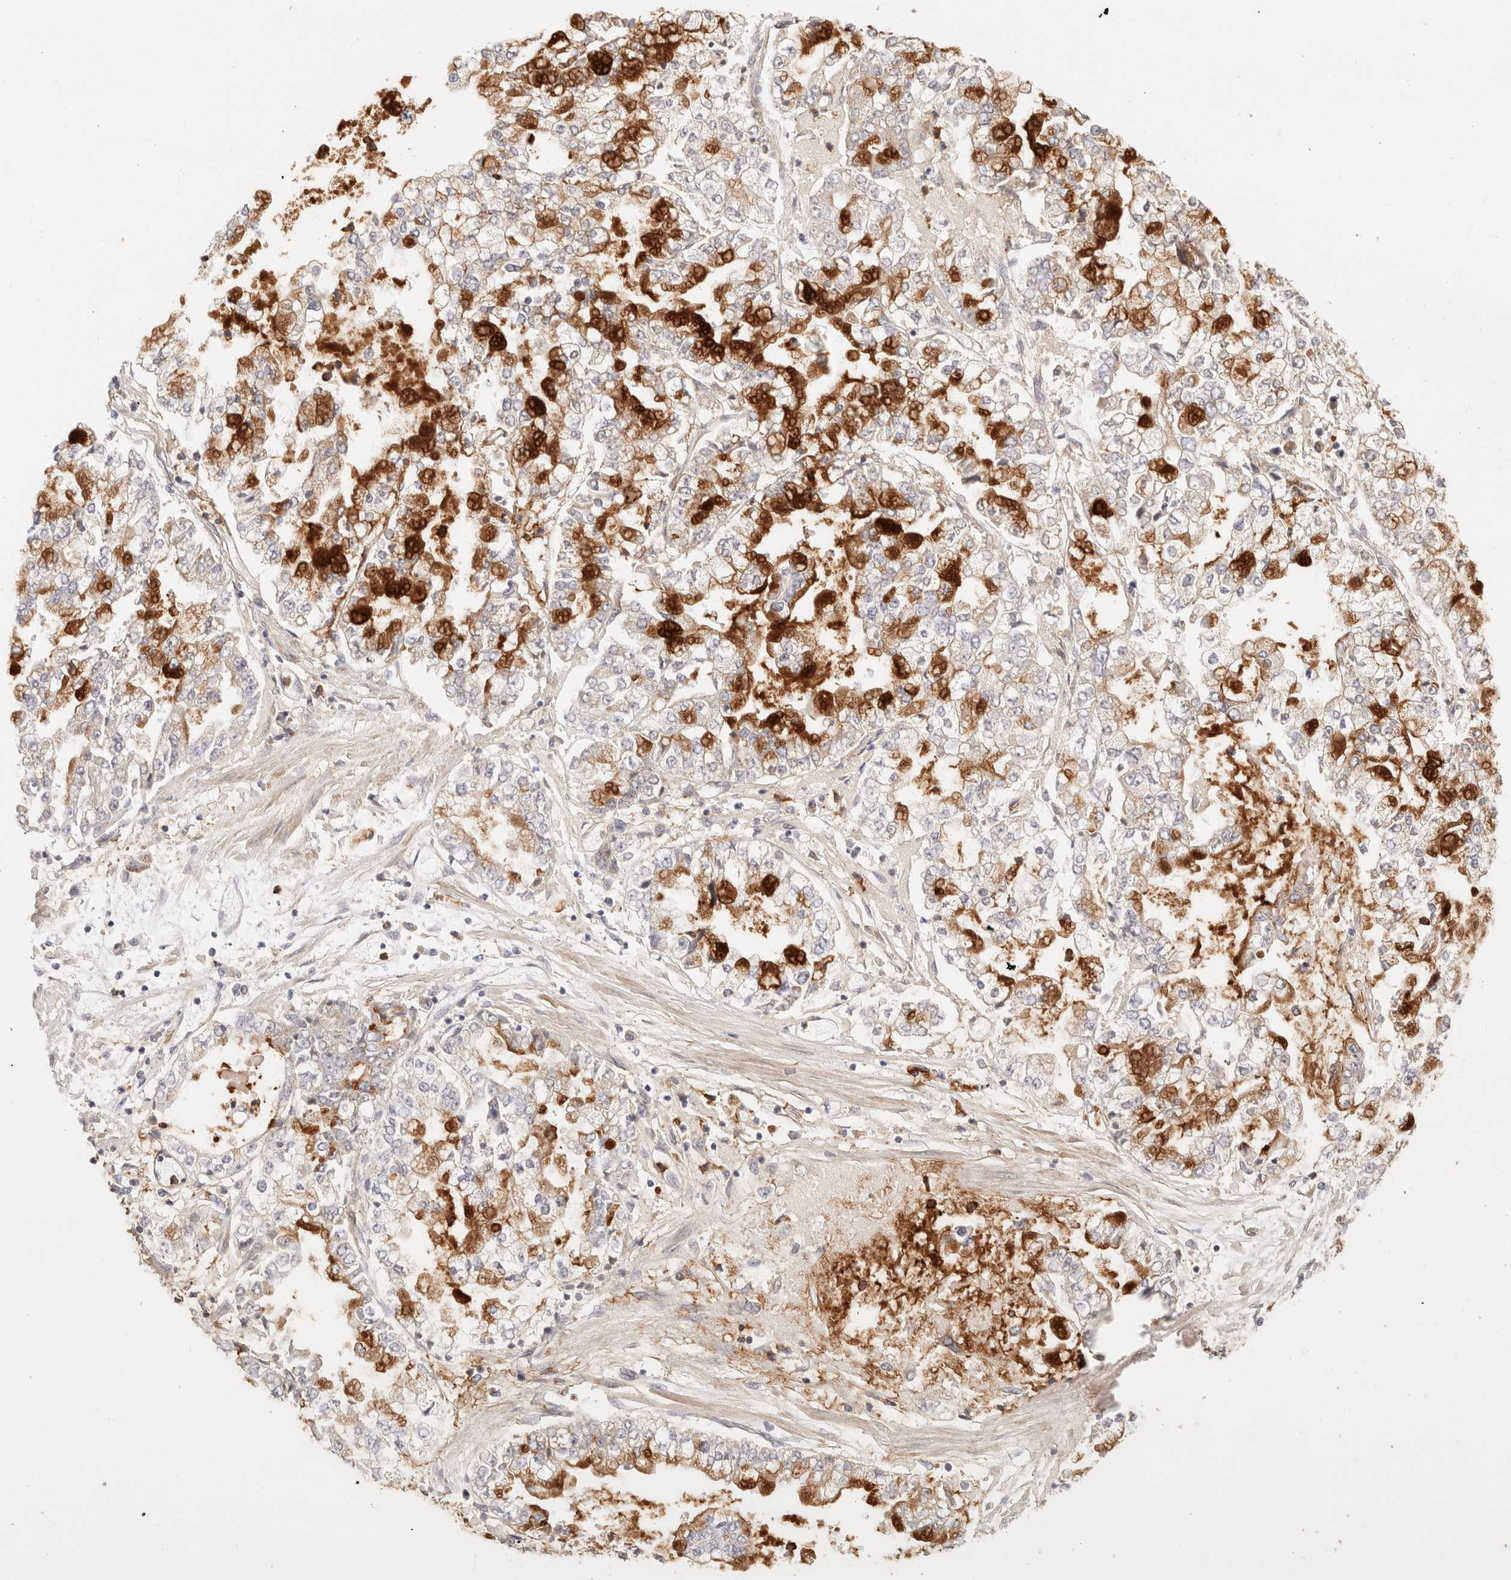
{"staining": {"intensity": "strong", "quantity": "25%-75%", "location": "cytoplasmic/membranous,nuclear"}, "tissue": "stomach cancer", "cell_type": "Tumor cells", "image_type": "cancer", "snomed": [{"axis": "morphology", "description": "Adenocarcinoma, NOS"}, {"axis": "topography", "description": "Stomach"}], "caption": "This micrograph demonstrates immunohistochemistry (IHC) staining of stomach cancer (adenocarcinoma), with high strong cytoplasmic/membranous and nuclear expression in approximately 25%-75% of tumor cells.", "gene": "BRPF3", "patient": {"sex": "male", "age": 76}}